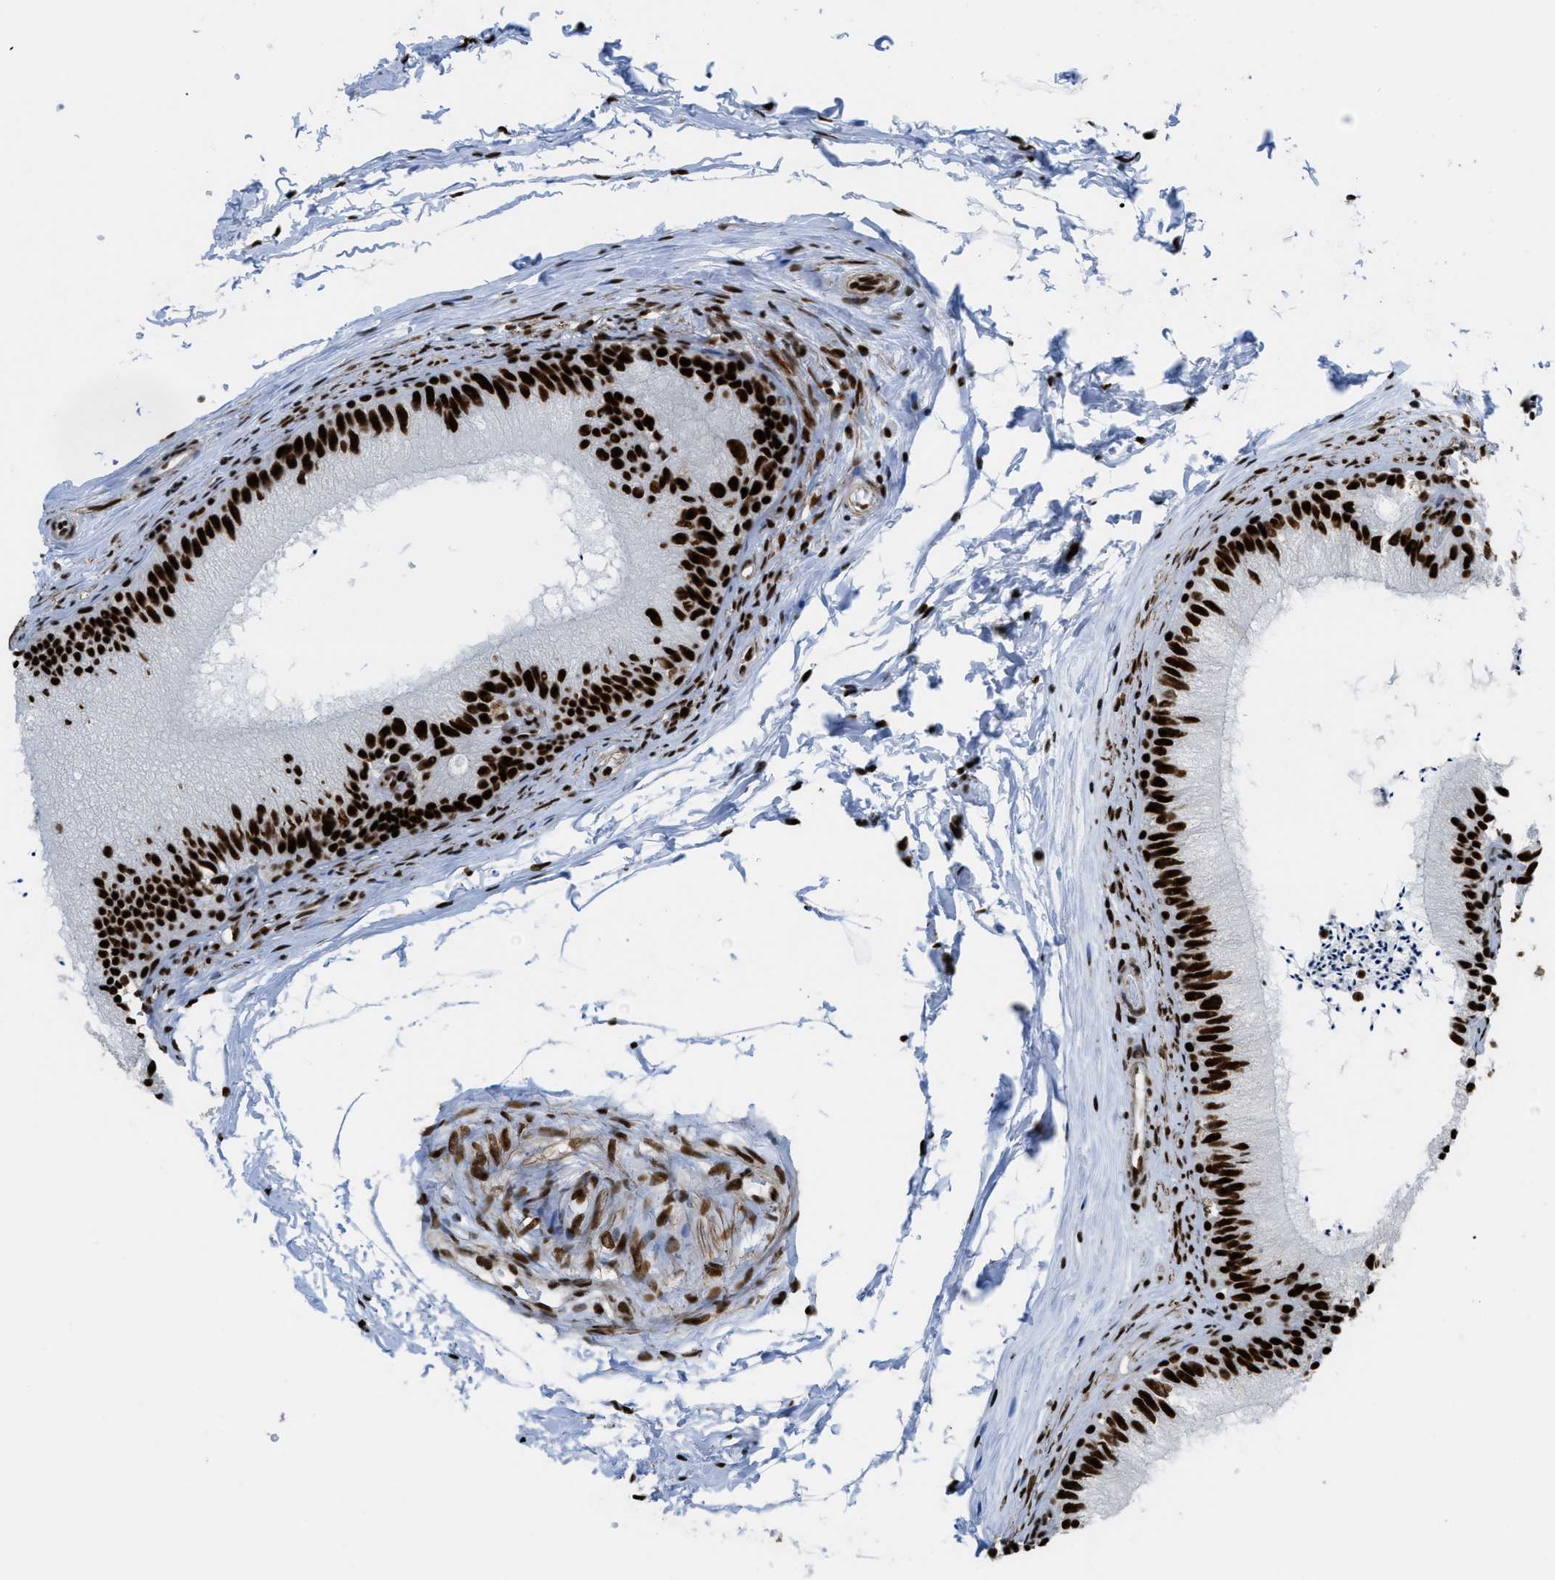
{"staining": {"intensity": "strong", "quantity": ">75%", "location": "nuclear"}, "tissue": "epididymis", "cell_type": "Glandular cells", "image_type": "normal", "snomed": [{"axis": "morphology", "description": "Normal tissue, NOS"}, {"axis": "topography", "description": "Epididymis"}], "caption": "The photomicrograph reveals a brown stain indicating the presence of a protein in the nuclear of glandular cells in epididymis. The staining is performed using DAB brown chromogen to label protein expression. The nuclei are counter-stained blue using hematoxylin.", "gene": "ZNF207", "patient": {"sex": "male", "age": 56}}